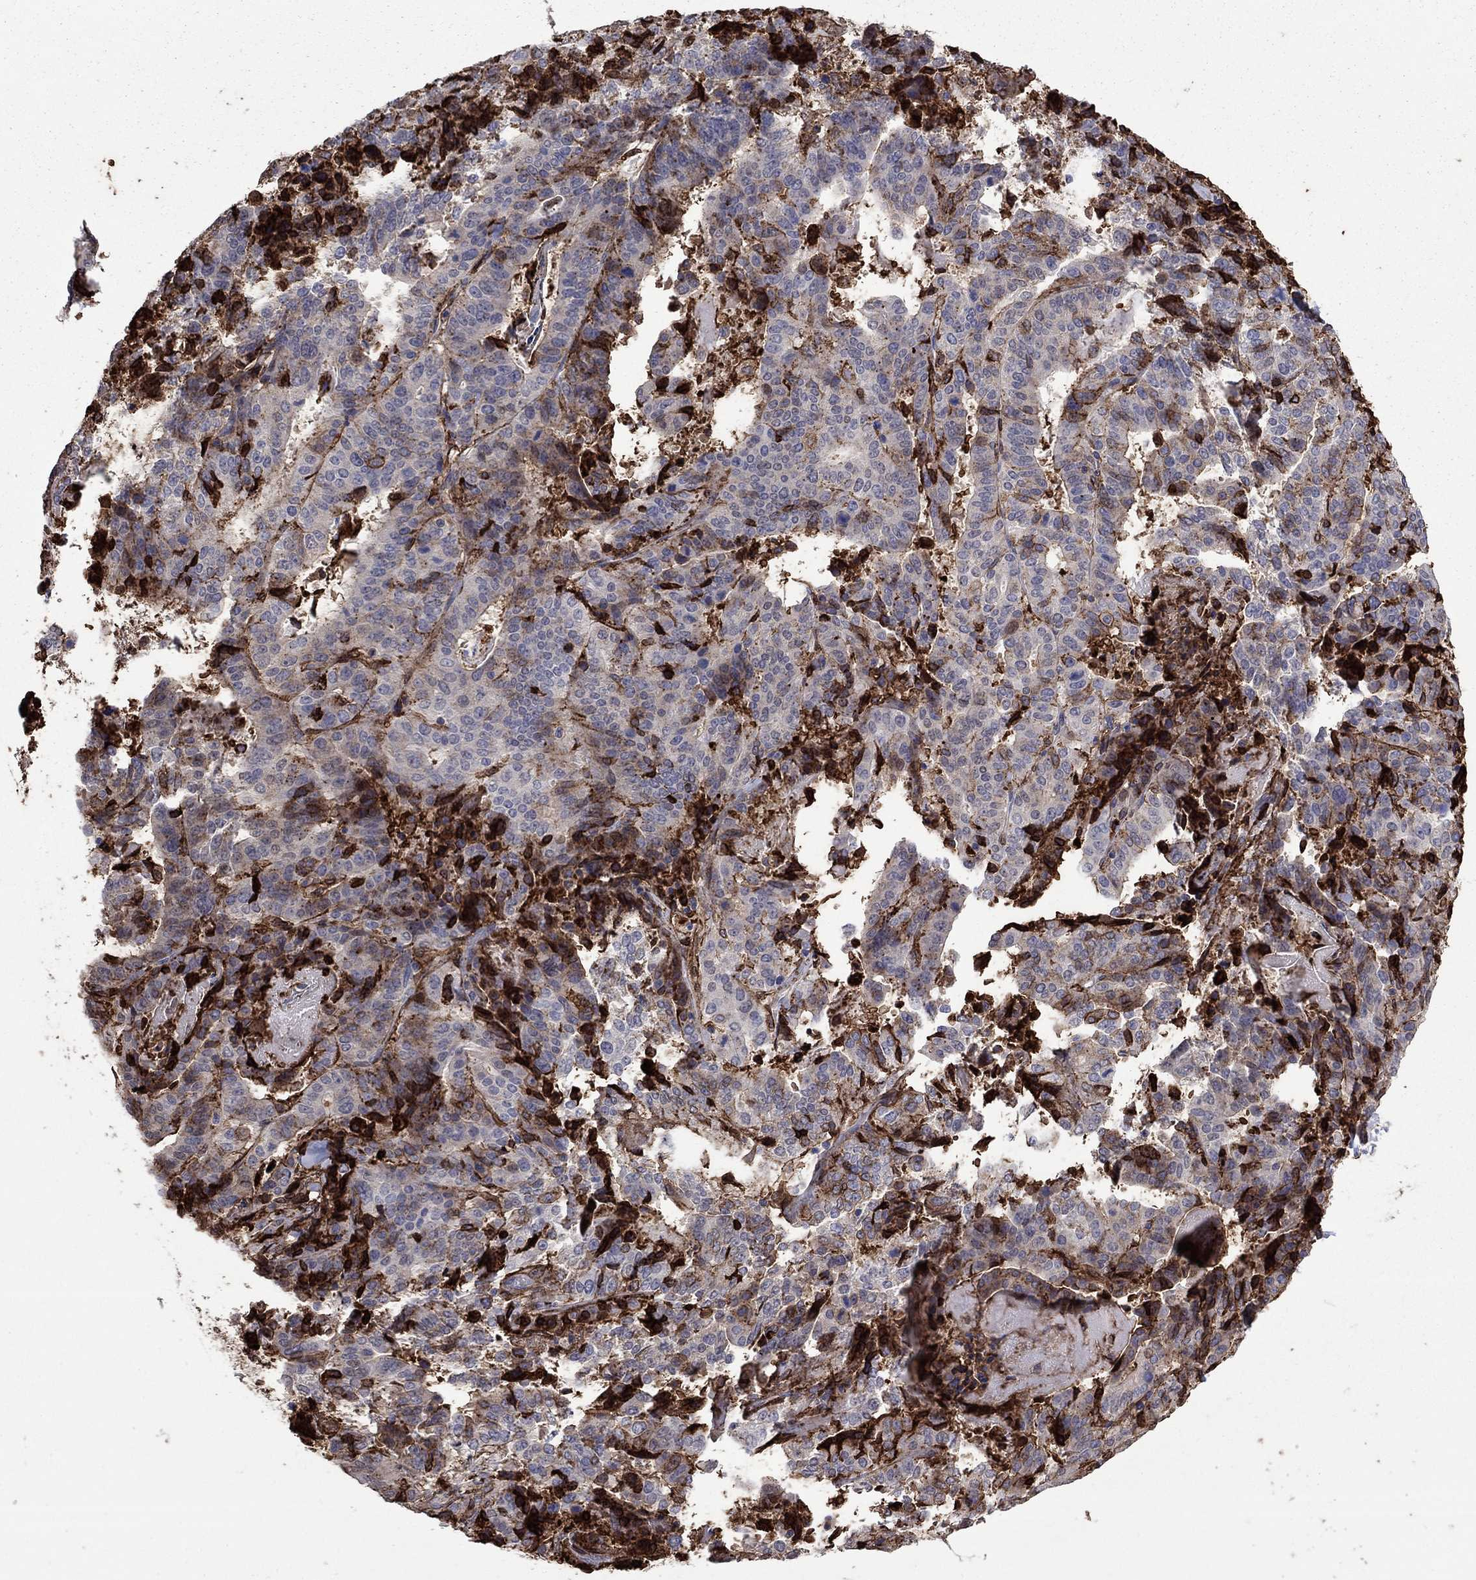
{"staining": {"intensity": "strong", "quantity": "<25%", "location": "cytoplasmic/membranous"}, "tissue": "stomach cancer", "cell_type": "Tumor cells", "image_type": "cancer", "snomed": [{"axis": "morphology", "description": "Adenocarcinoma, NOS"}, {"axis": "topography", "description": "Stomach"}], "caption": "Protein expression analysis of stomach cancer shows strong cytoplasmic/membranous expression in approximately <25% of tumor cells. (brown staining indicates protein expression, while blue staining denotes nuclei).", "gene": "PLAU", "patient": {"sex": "male", "age": 48}}